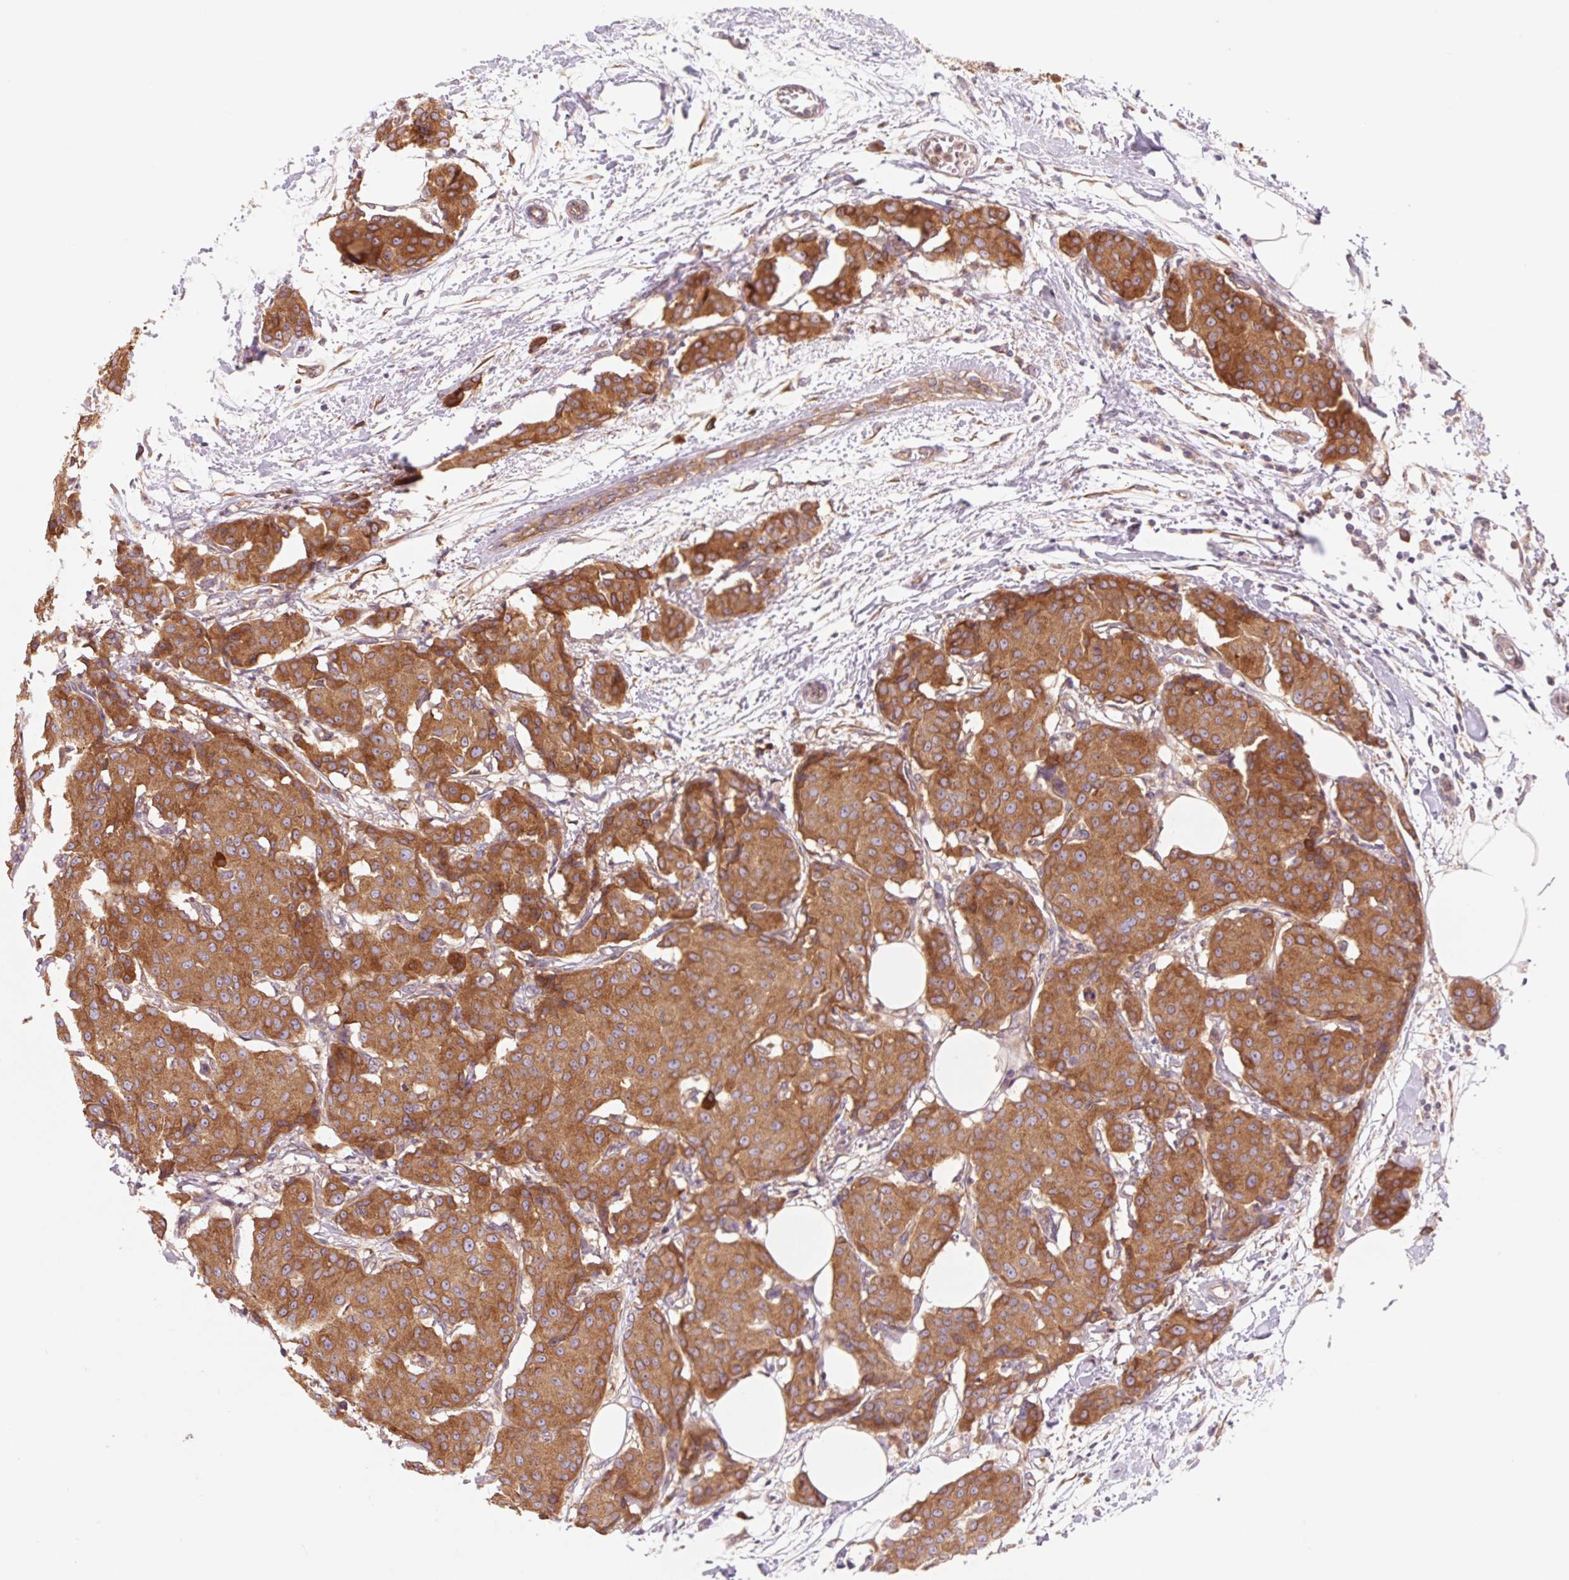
{"staining": {"intensity": "strong", "quantity": ">75%", "location": "cytoplasmic/membranous"}, "tissue": "breast cancer", "cell_type": "Tumor cells", "image_type": "cancer", "snomed": [{"axis": "morphology", "description": "Duct carcinoma"}, {"axis": "topography", "description": "Breast"}], "caption": "Tumor cells reveal high levels of strong cytoplasmic/membranous positivity in about >75% of cells in human invasive ductal carcinoma (breast).", "gene": "RAB1A", "patient": {"sex": "female", "age": 91}}